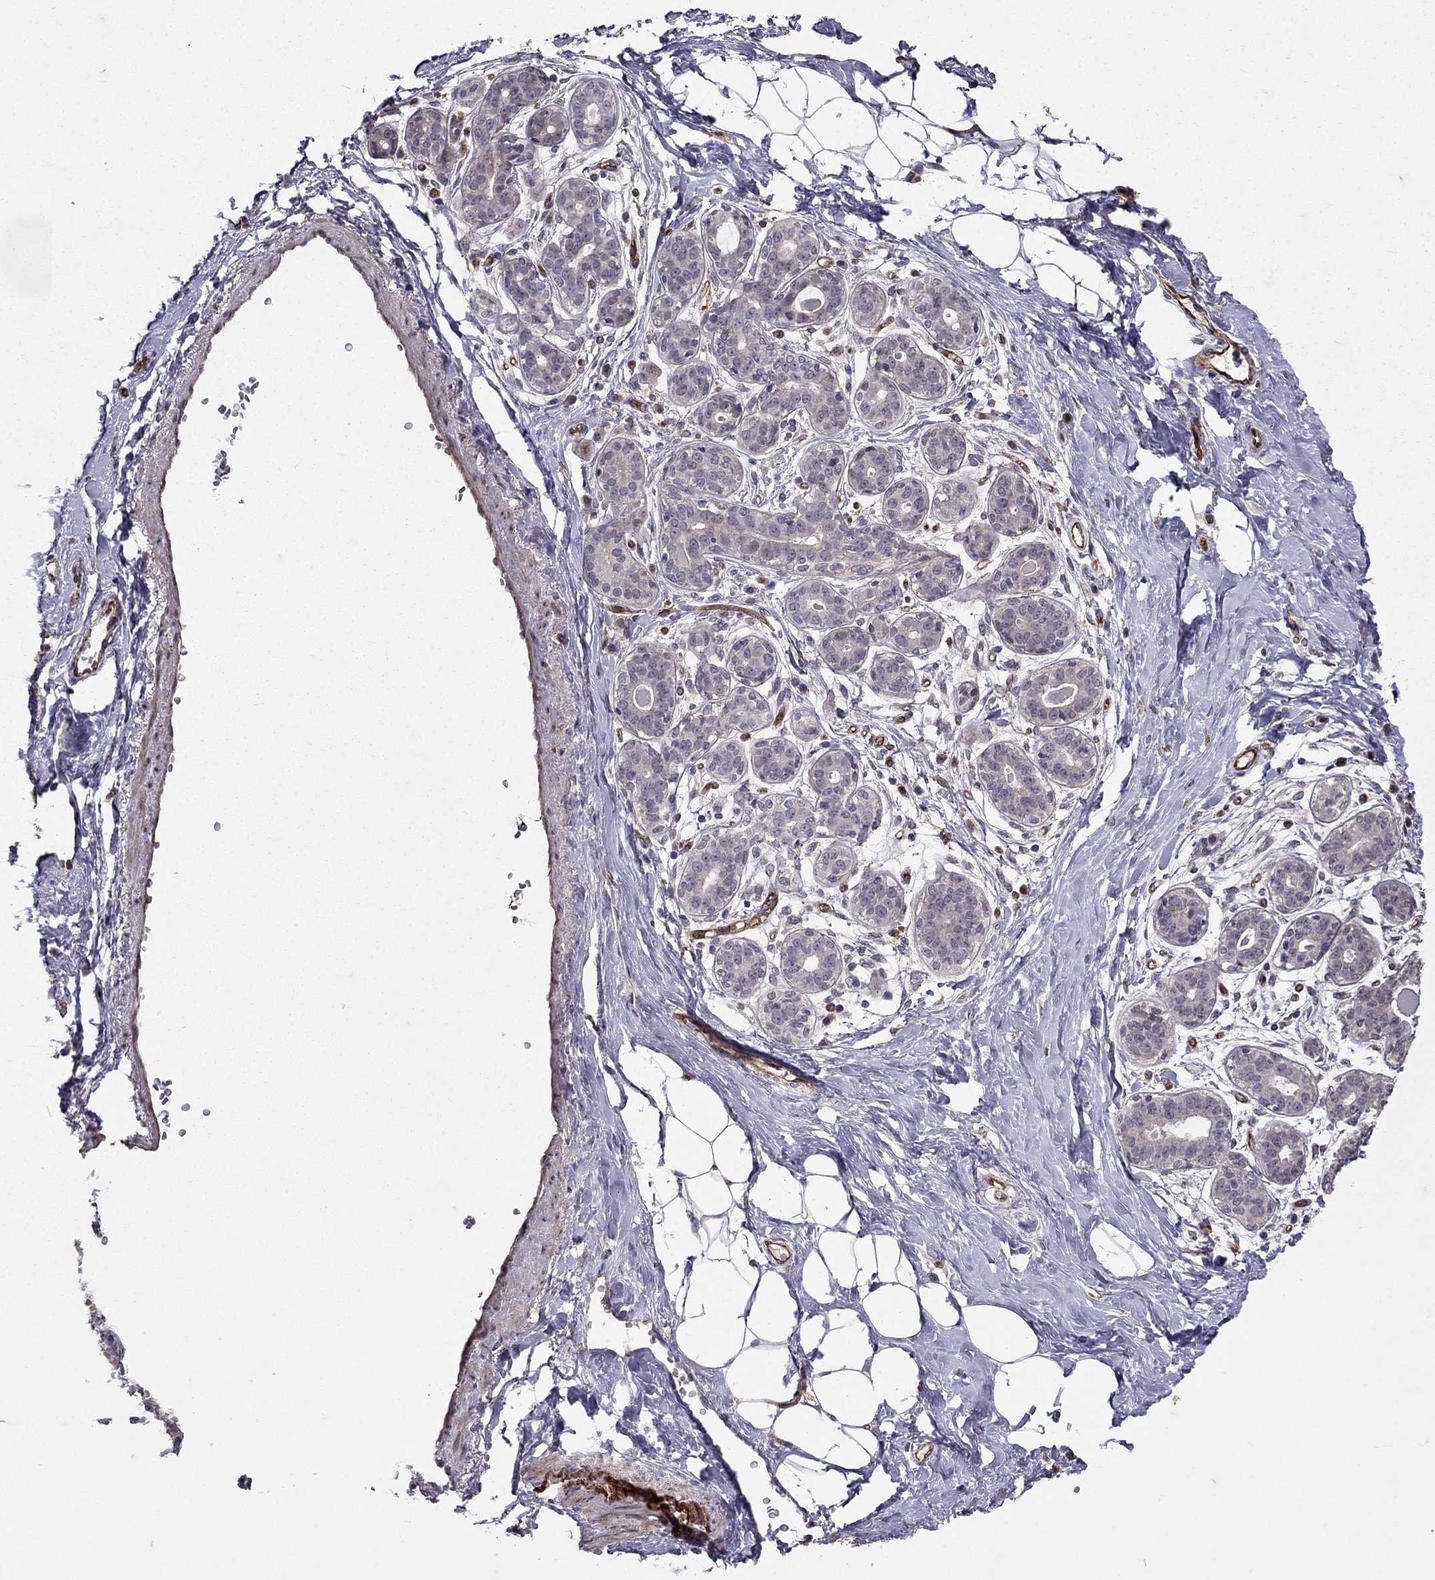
{"staining": {"intensity": "negative", "quantity": "none", "location": "none"}, "tissue": "breast", "cell_type": "Adipocytes", "image_type": "normal", "snomed": [{"axis": "morphology", "description": "Normal tissue, NOS"}, {"axis": "topography", "description": "Skin"}, {"axis": "topography", "description": "Breast"}], "caption": "This is an immunohistochemistry micrograph of unremarkable breast. There is no positivity in adipocytes.", "gene": "RASIP1", "patient": {"sex": "female", "age": 43}}